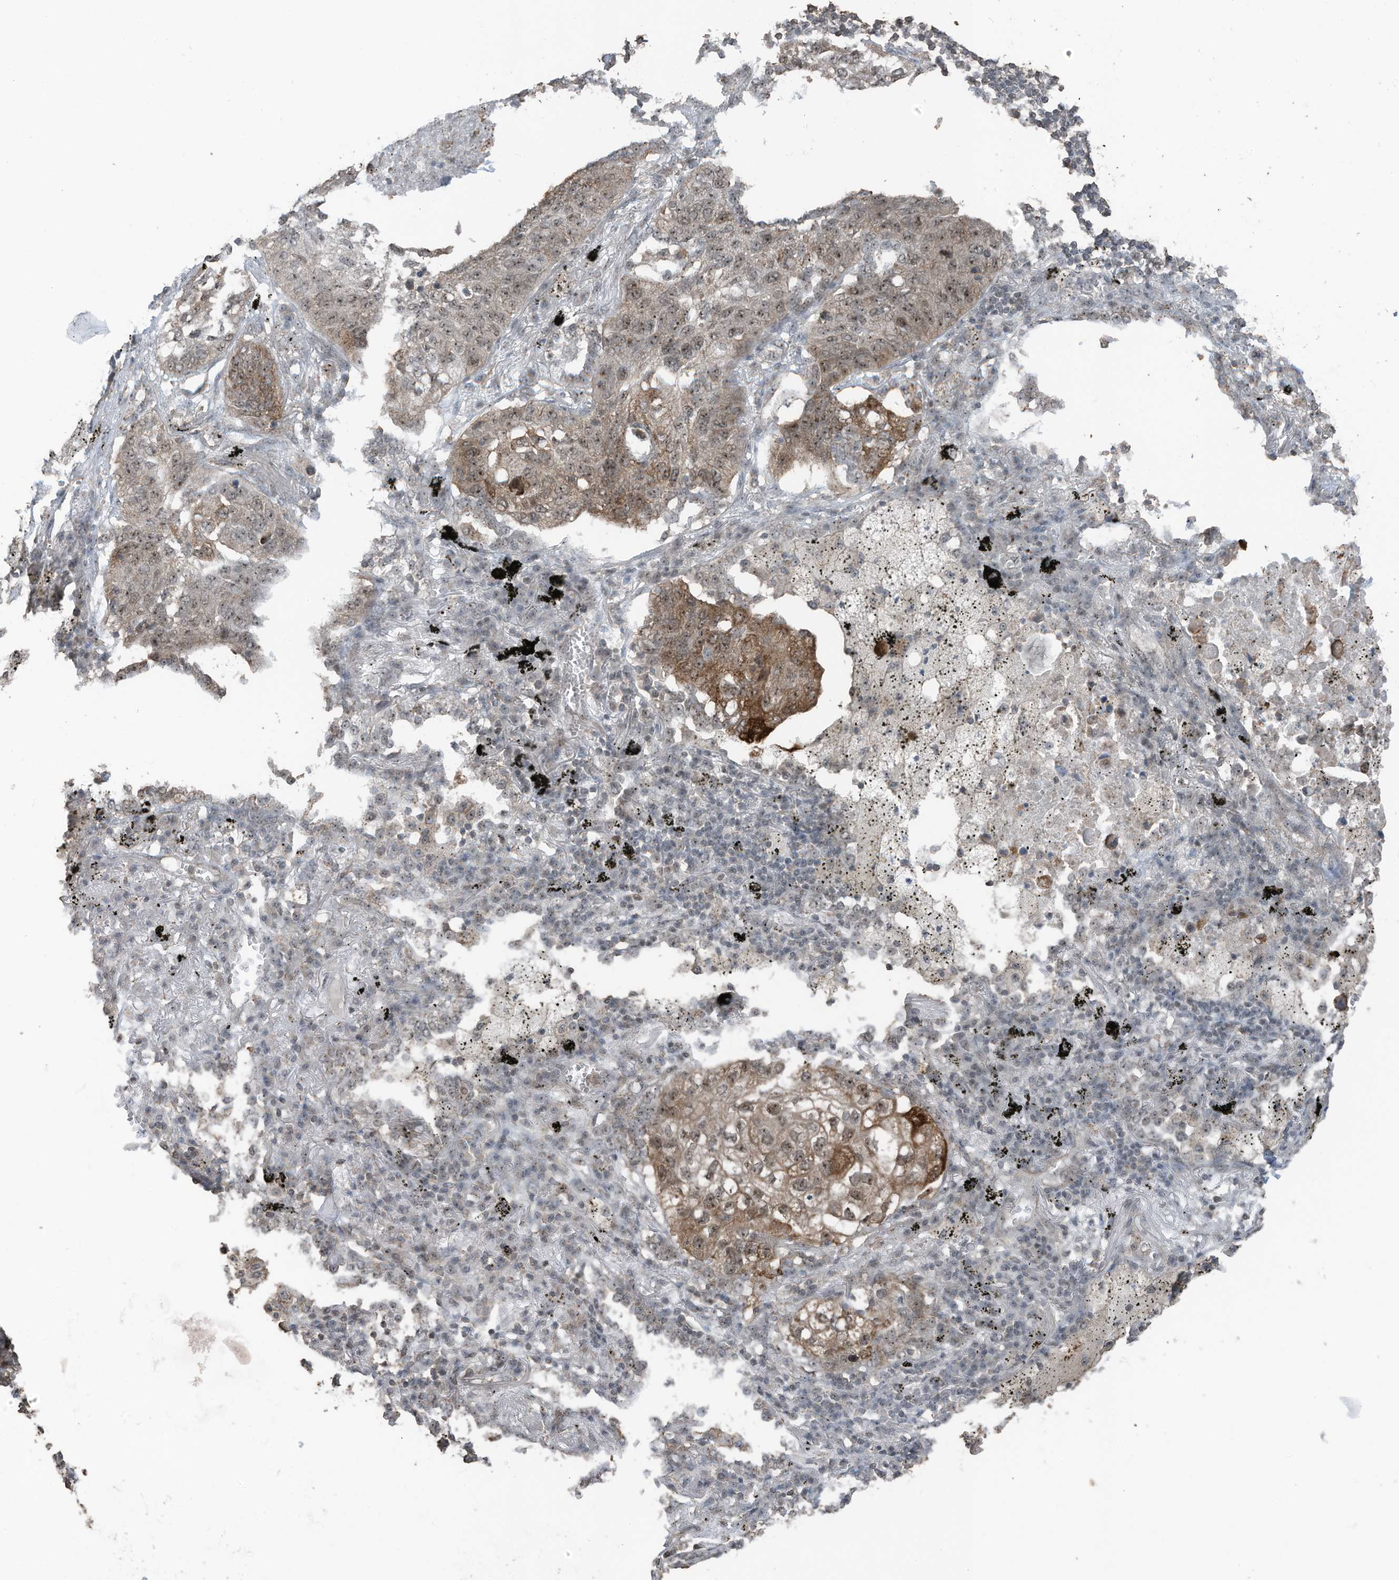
{"staining": {"intensity": "moderate", "quantity": ">75%", "location": "cytoplasmic/membranous,nuclear"}, "tissue": "lung cancer", "cell_type": "Tumor cells", "image_type": "cancer", "snomed": [{"axis": "morphology", "description": "Squamous cell carcinoma, NOS"}, {"axis": "topography", "description": "Lung"}], "caption": "The photomicrograph demonstrates immunohistochemical staining of lung squamous cell carcinoma. There is moderate cytoplasmic/membranous and nuclear staining is appreciated in about >75% of tumor cells. (brown staining indicates protein expression, while blue staining denotes nuclei).", "gene": "UTP3", "patient": {"sex": "female", "age": 63}}